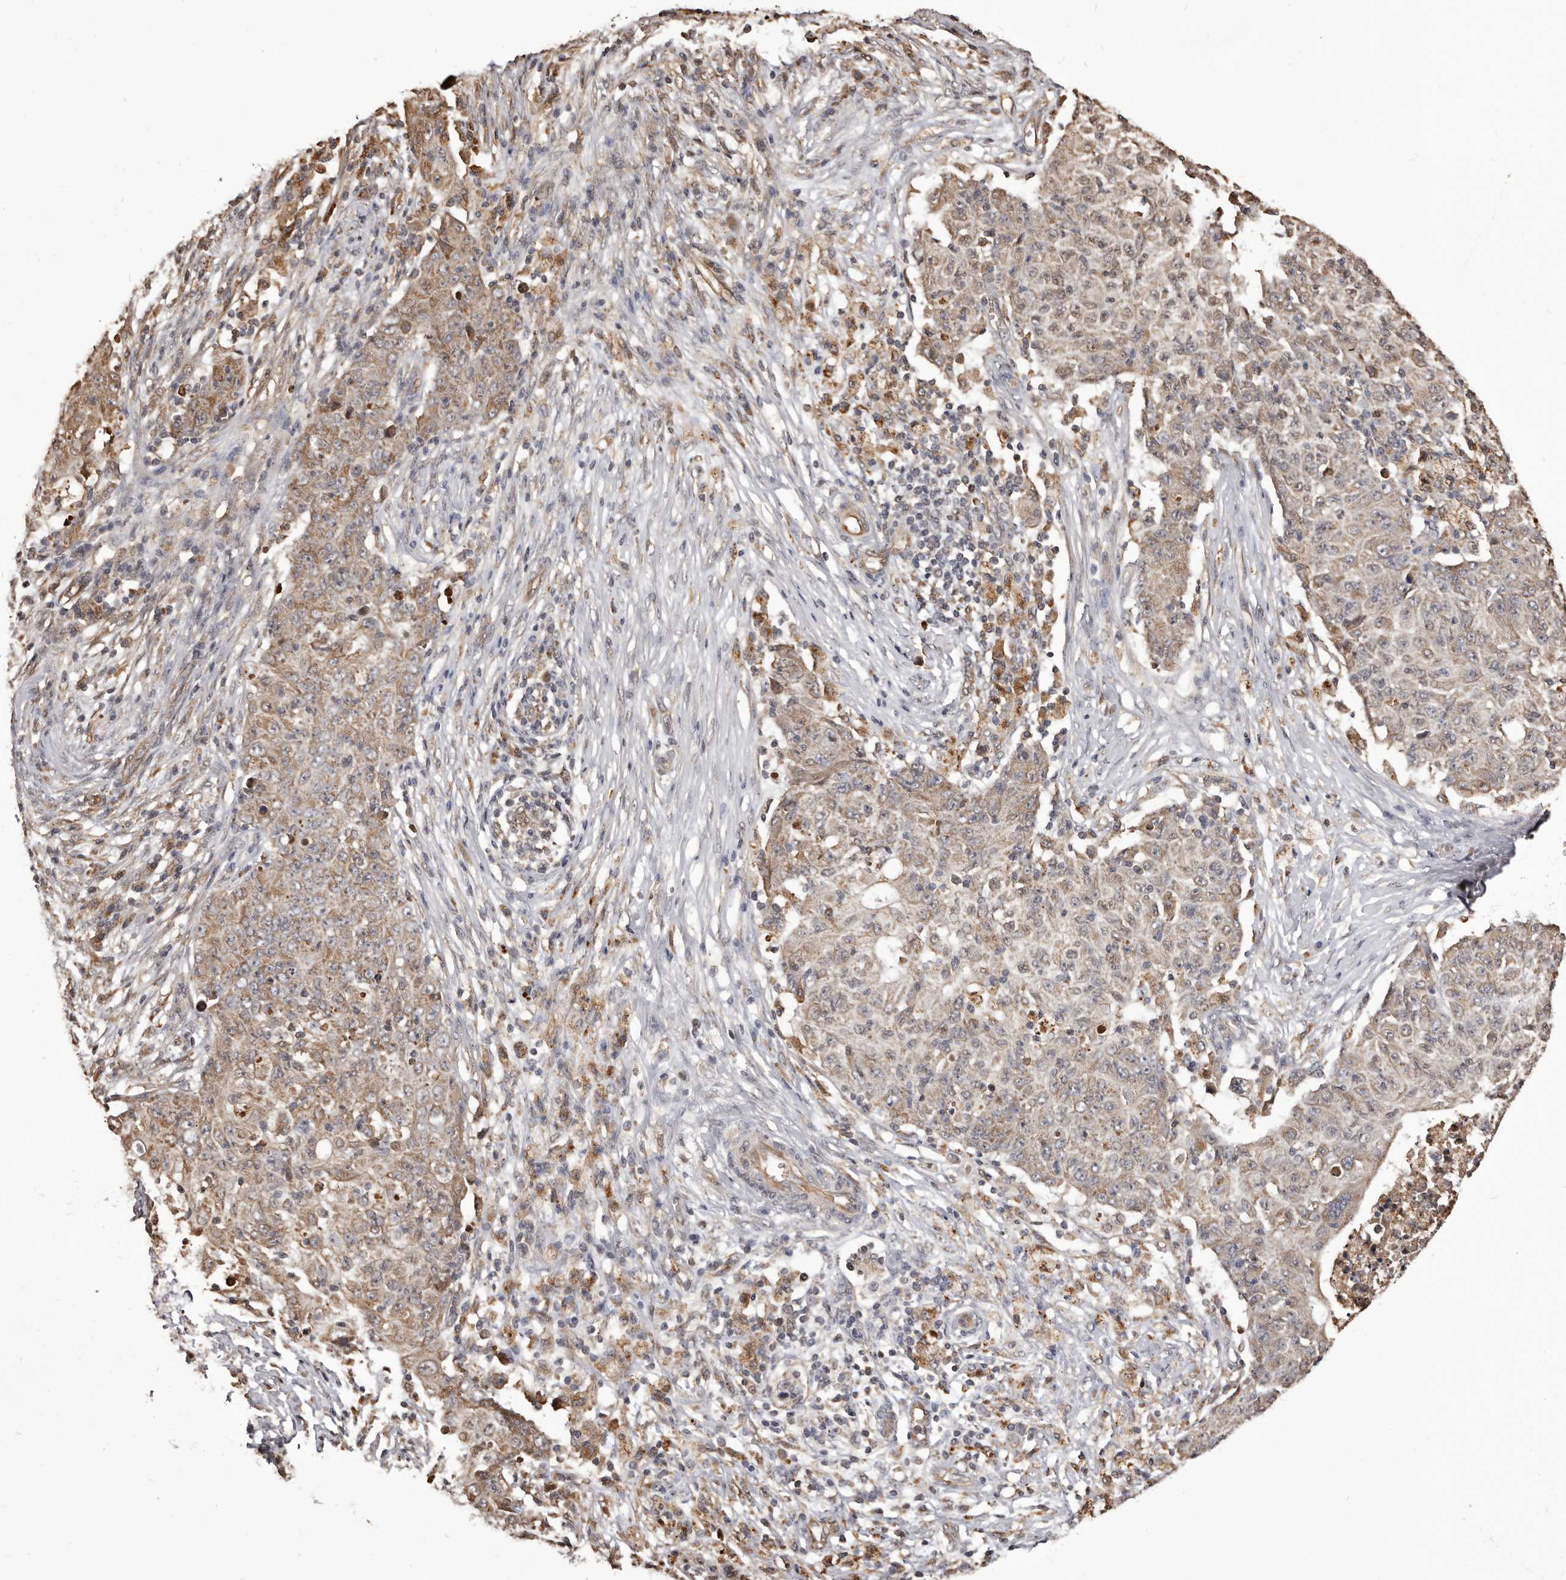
{"staining": {"intensity": "weak", "quantity": ">75%", "location": "cytoplasmic/membranous"}, "tissue": "ovarian cancer", "cell_type": "Tumor cells", "image_type": "cancer", "snomed": [{"axis": "morphology", "description": "Carcinoma, endometroid"}, {"axis": "topography", "description": "Ovary"}], "caption": "Human ovarian endometroid carcinoma stained for a protein (brown) demonstrates weak cytoplasmic/membranous positive positivity in about >75% of tumor cells.", "gene": "ALPK1", "patient": {"sex": "female", "age": 42}}